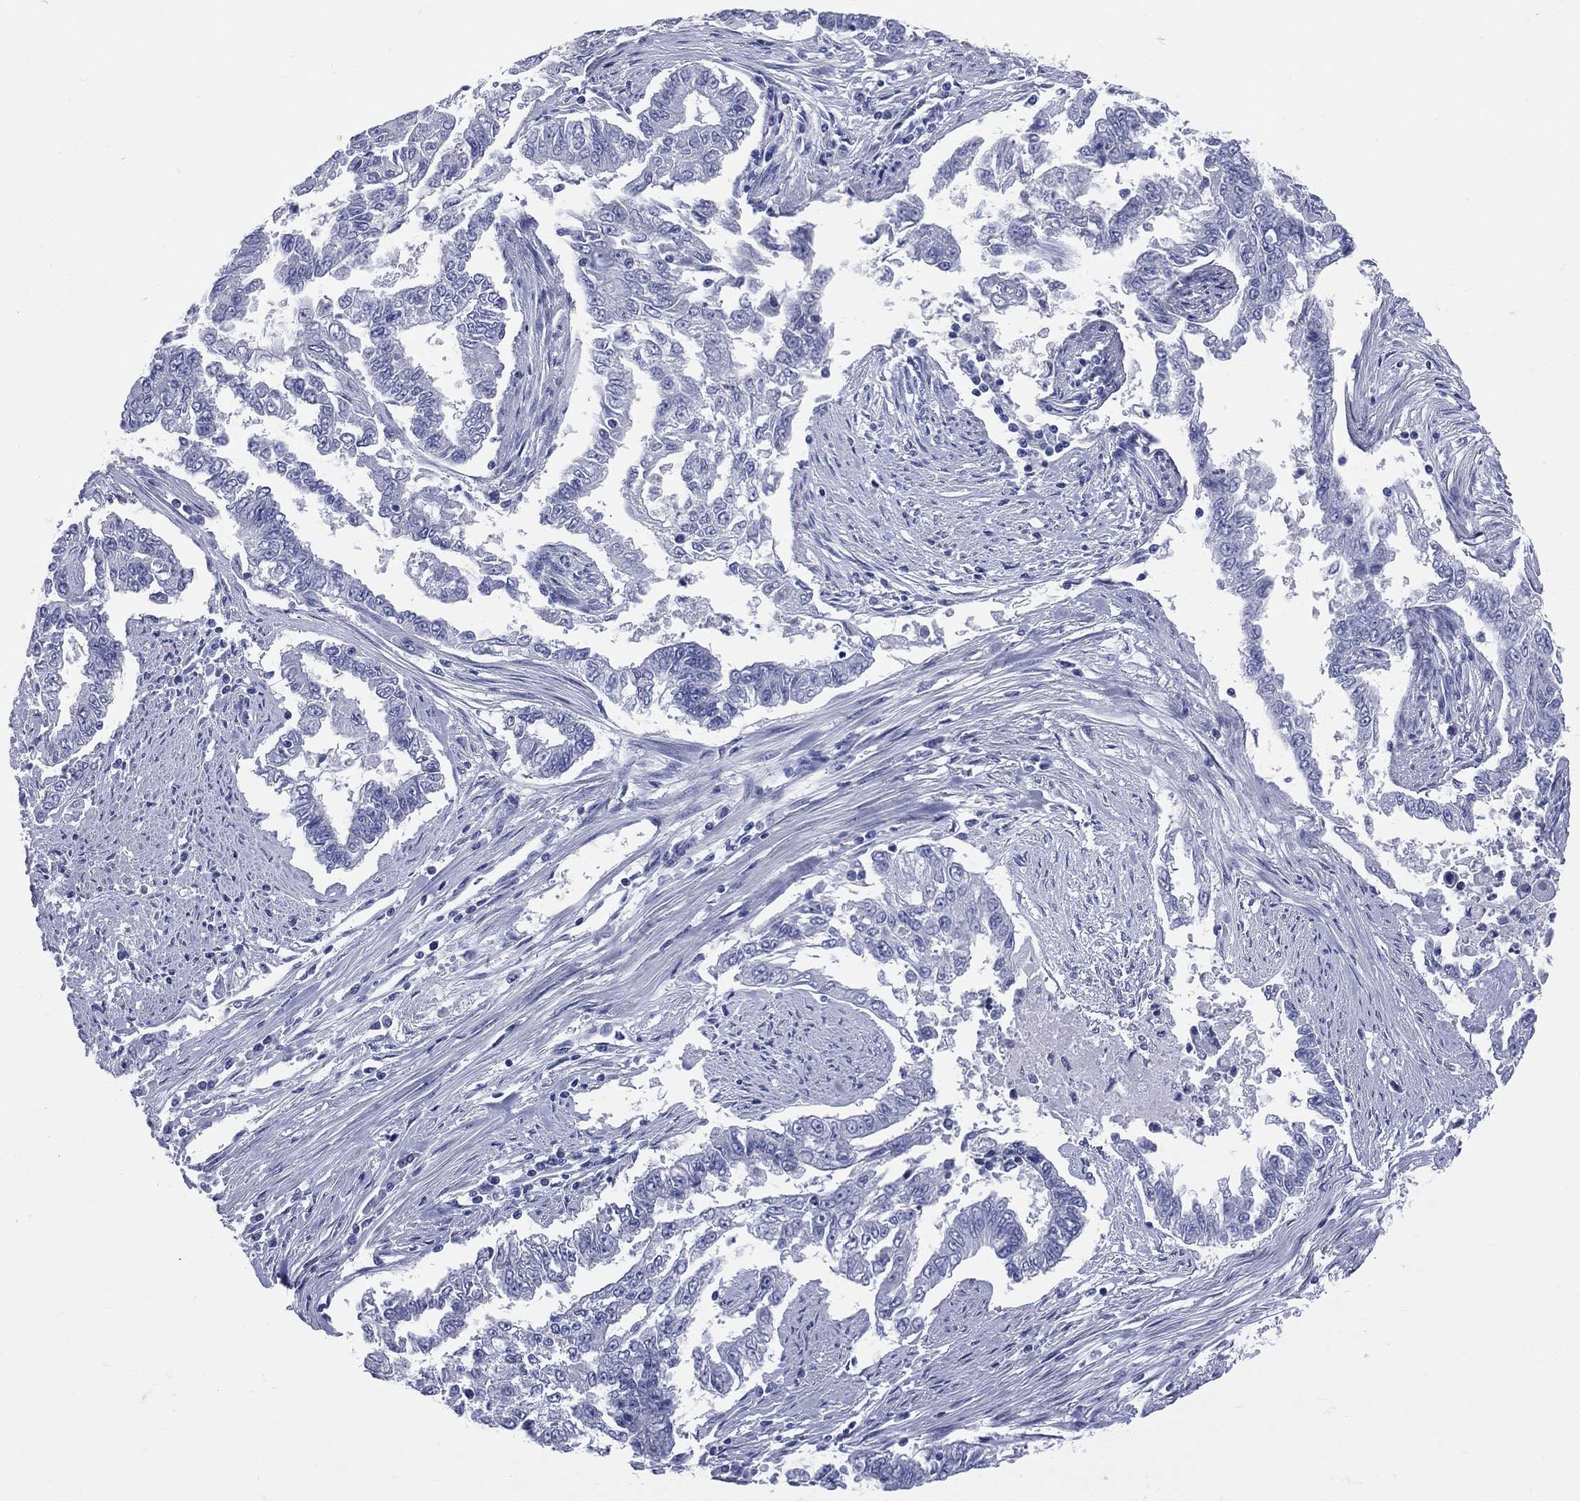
{"staining": {"intensity": "negative", "quantity": "none", "location": "none"}, "tissue": "endometrial cancer", "cell_type": "Tumor cells", "image_type": "cancer", "snomed": [{"axis": "morphology", "description": "Adenocarcinoma, NOS"}, {"axis": "topography", "description": "Uterus"}], "caption": "Protein analysis of endometrial cancer displays no significant expression in tumor cells.", "gene": "CYLC1", "patient": {"sex": "female", "age": 59}}